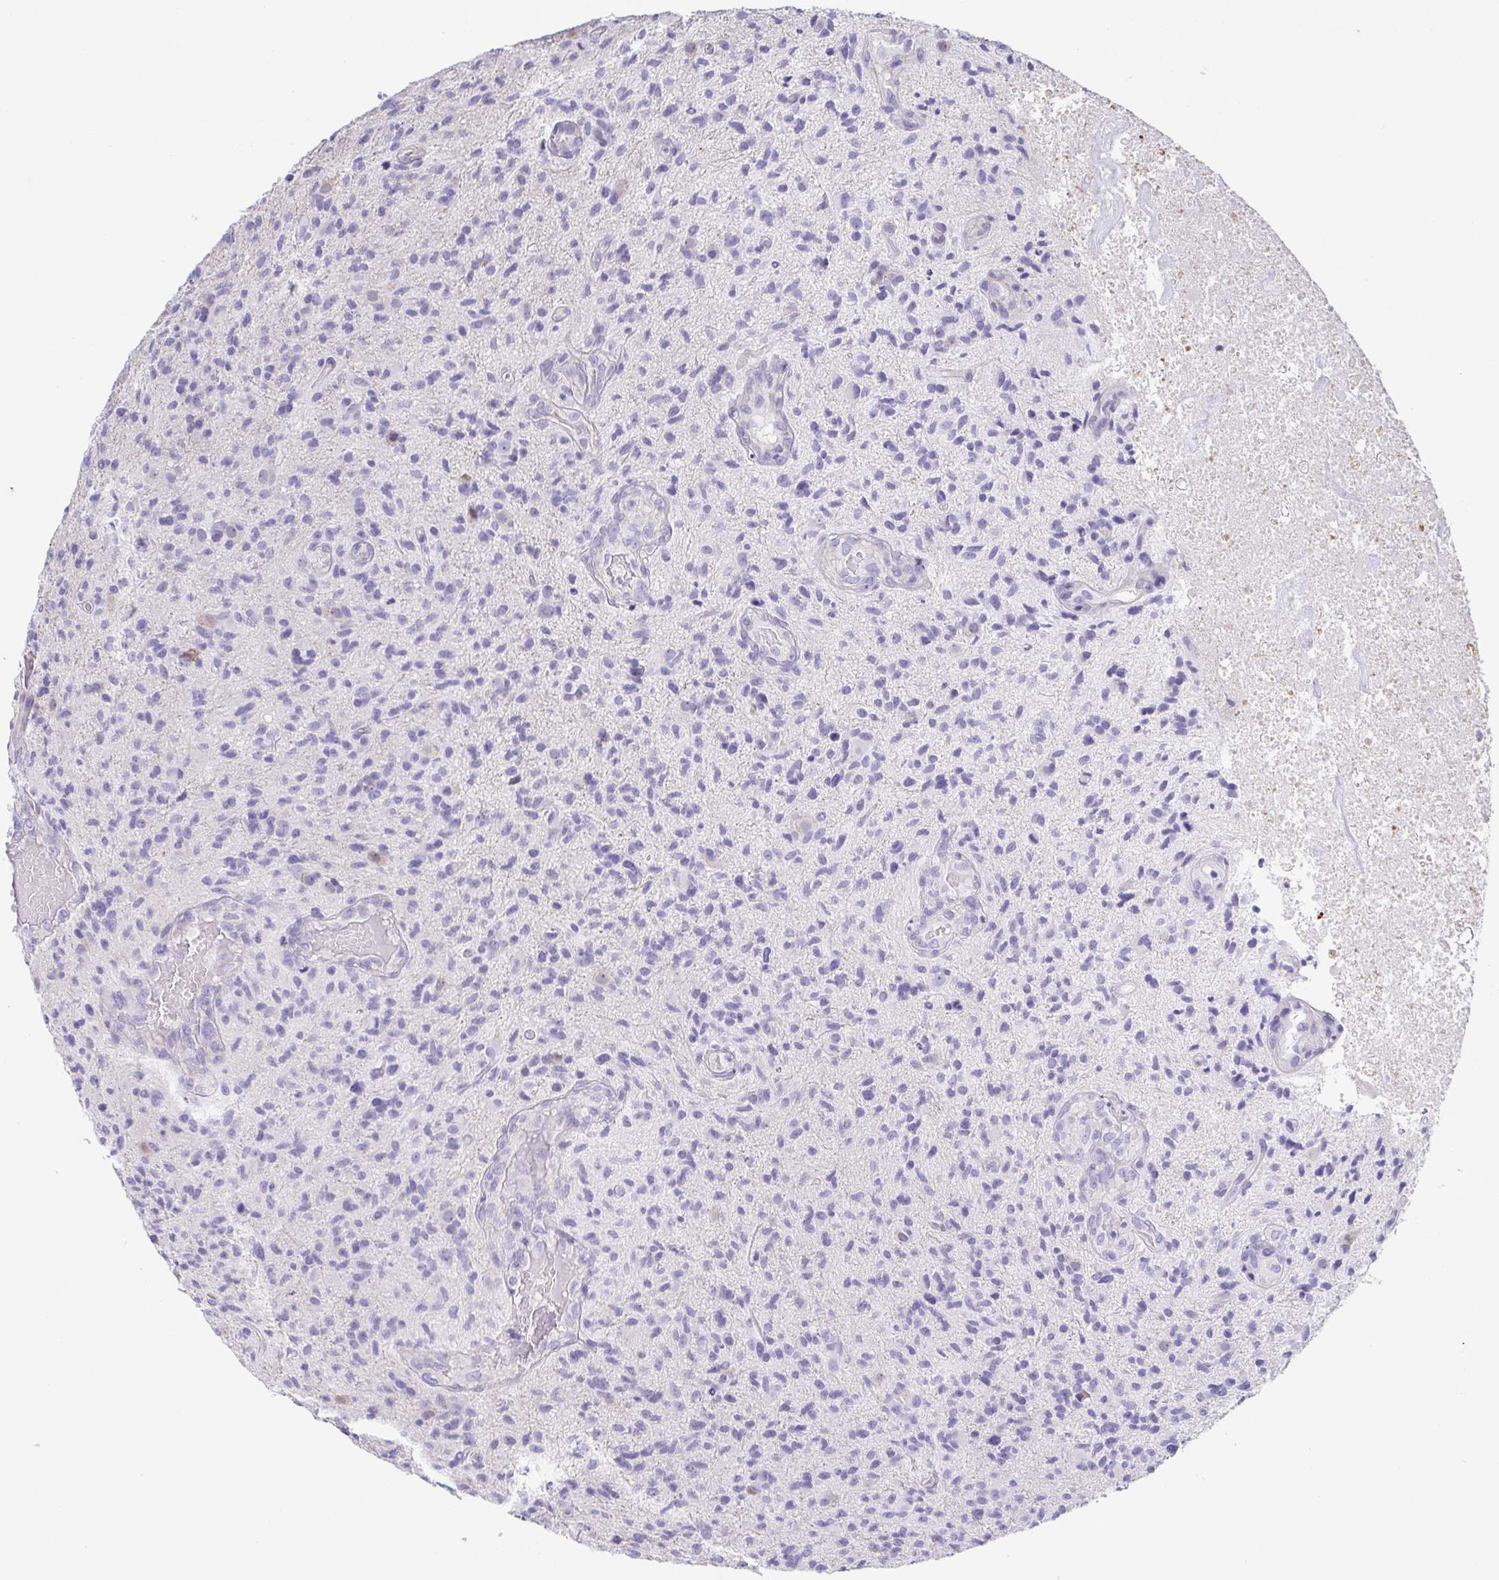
{"staining": {"intensity": "negative", "quantity": "none", "location": "none"}, "tissue": "glioma", "cell_type": "Tumor cells", "image_type": "cancer", "snomed": [{"axis": "morphology", "description": "Glioma, malignant, High grade"}, {"axis": "topography", "description": "Brain"}], "caption": "There is no significant expression in tumor cells of malignant glioma (high-grade).", "gene": "PRR4", "patient": {"sex": "male", "age": 55}}